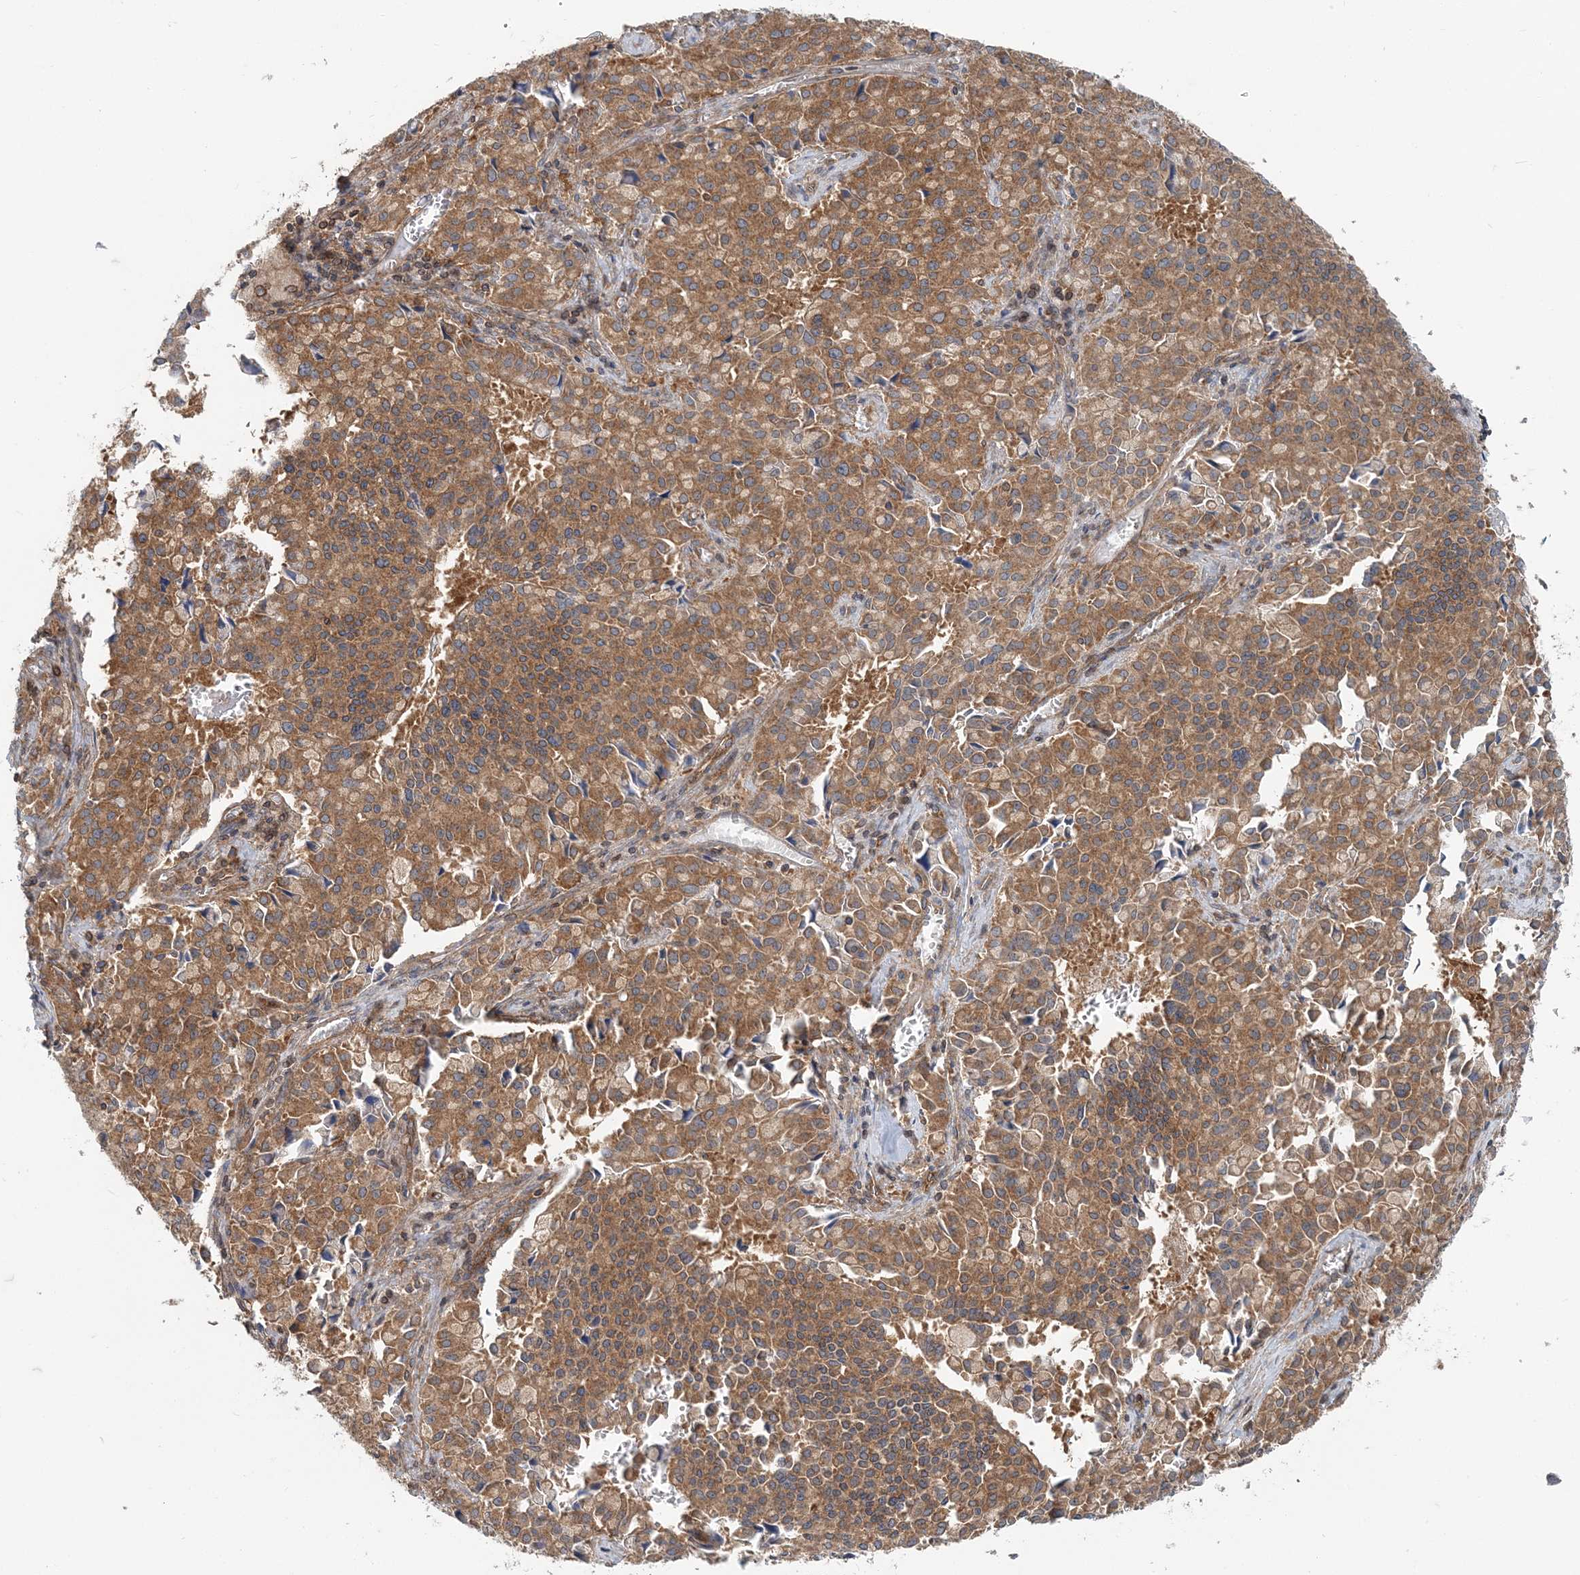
{"staining": {"intensity": "moderate", "quantity": ">75%", "location": "cytoplasmic/membranous"}, "tissue": "pancreatic cancer", "cell_type": "Tumor cells", "image_type": "cancer", "snomed": [{"axis": "morphology", "description": "Adenocarcinoma, NOS"}, {"axis": "topography", "description": "Pancreas"}], "caption": "Protein staining of adenocarcinoma (pancreatic) tissue shows moderate cytoplasmic/membranous staining in approximately >75% of tumor cells.", "gene": "MOB4", "patient": {"sex": "male", "age": 65}}